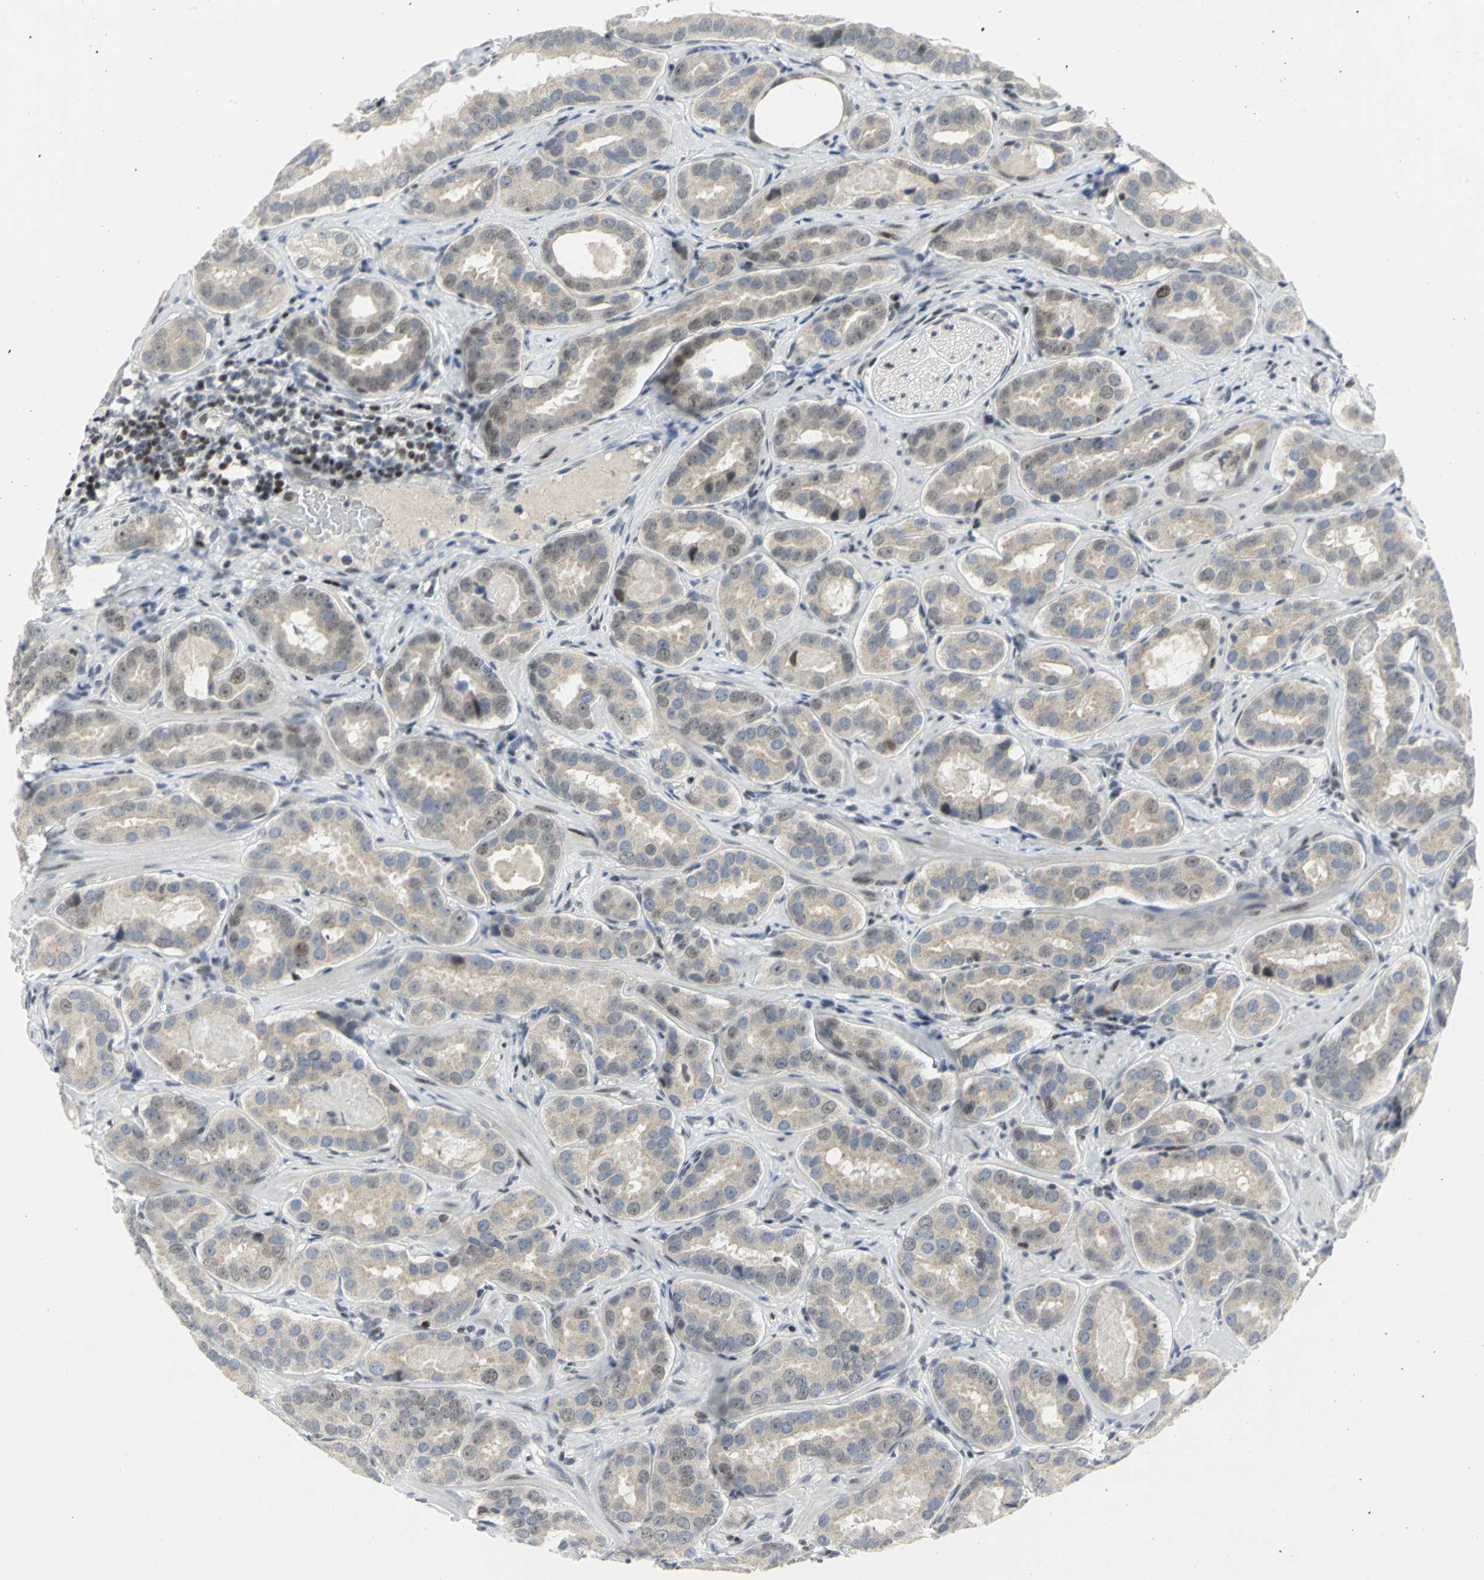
{"staining": {"intensity": "weak", "quantity": "25%-75%", "location": "cytoplasmic/membranous,nuclear"}, "tissue": "prostate cancer", "cell_type": "Tumor cells", "image_type": "cancer", "snomed": [{"axis": "morphology", "description": "Adenocarcinoma, Low grade"}, {"axis": "topography", "description": "Prostate"}], "caption": "A photomicrograph of prostate cancer stained for a protein displays weak cytoplasmic/membranous and nuclear brown staining in tumor cells.", "gene": "RPA1", "patient": {"sex": "male", "age": 59}}